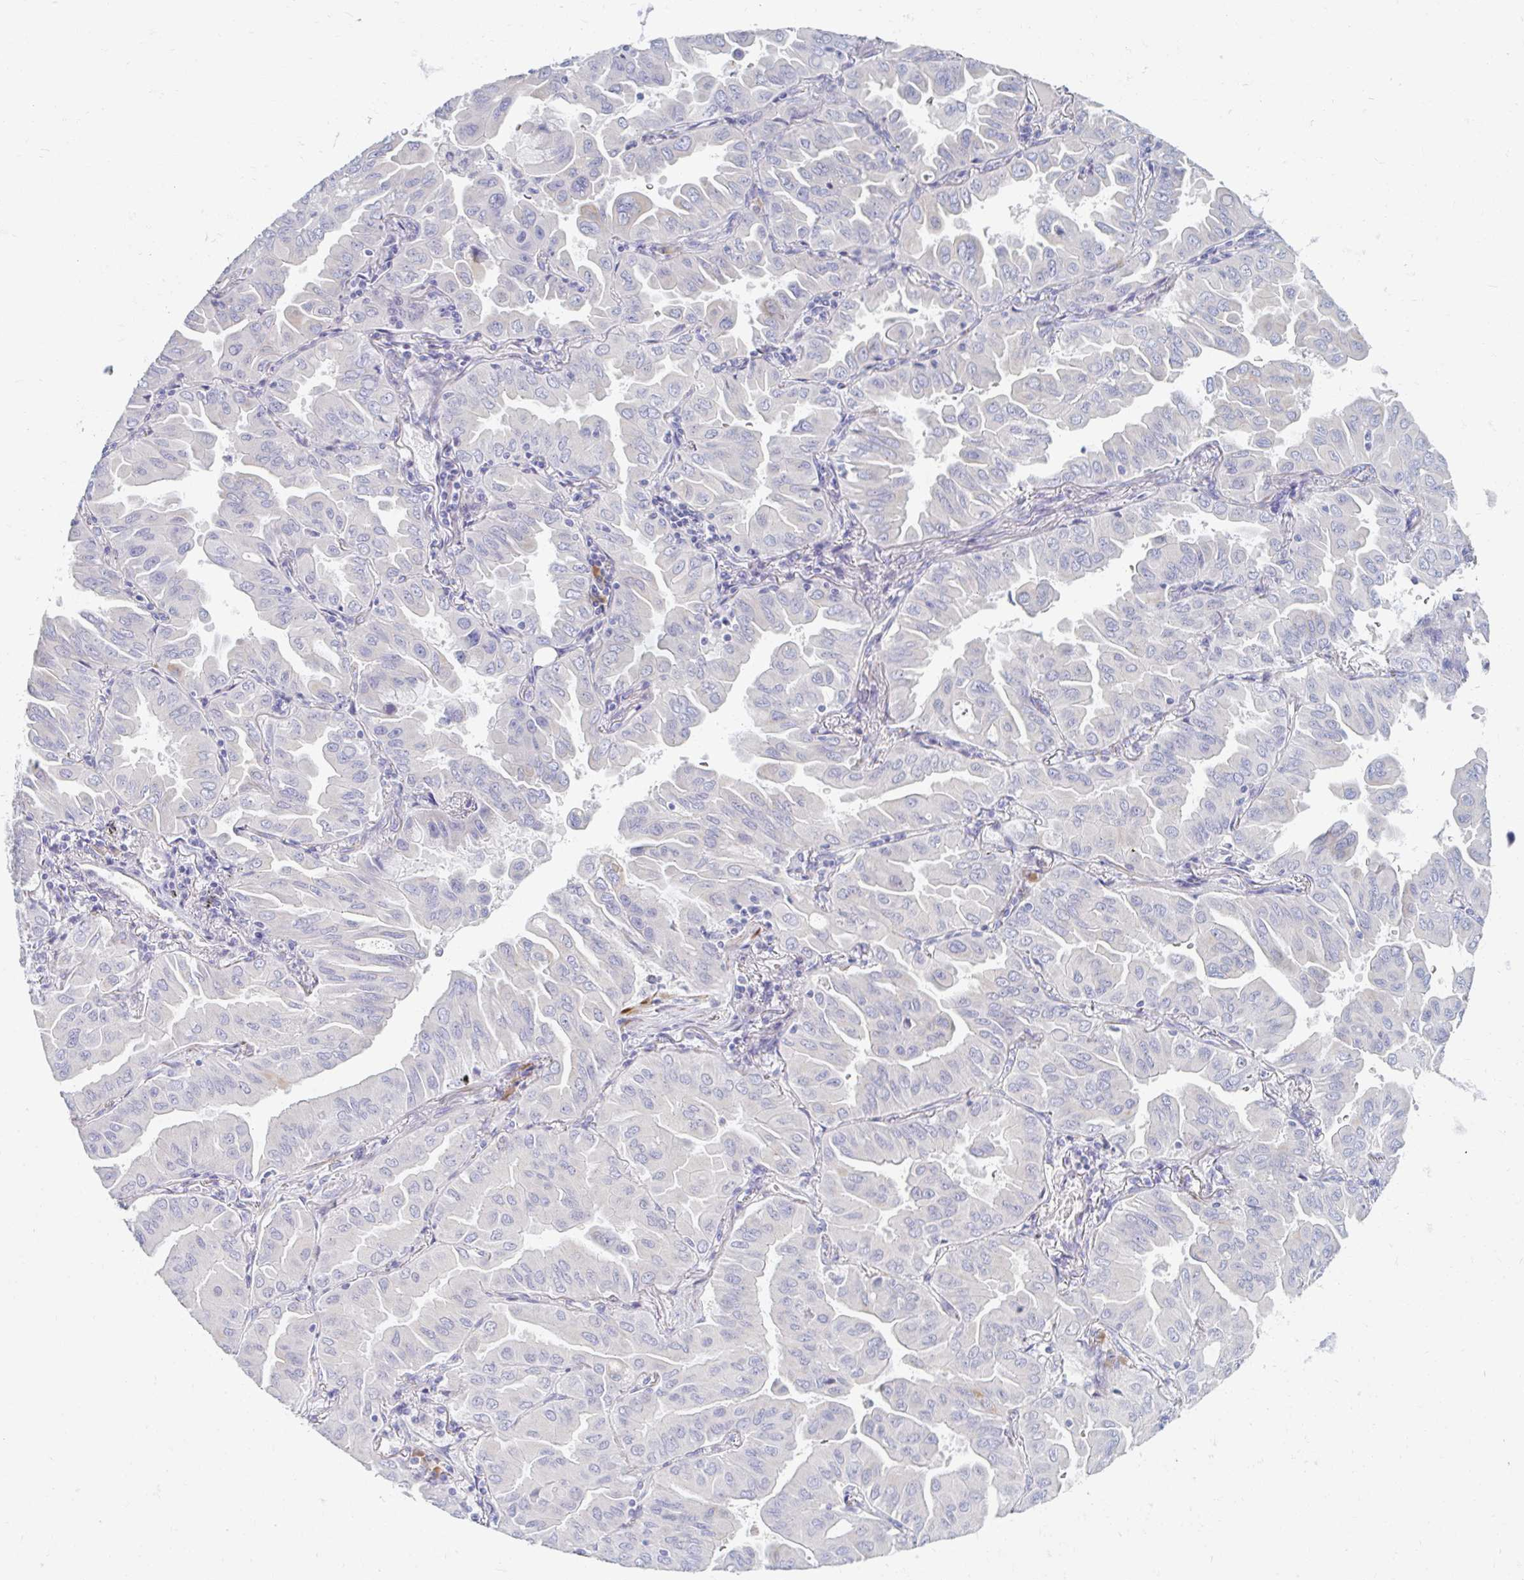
{"staining": {"intensity": "negative", "quantity": "none", "location": "none"}, "tissue": "lung cancer", "cell_type": "Tumor cells", "image_type": "cancer", "snomed": [{"axis": "morphology", "description": "Adenocarcinoma, NOS"}, {"axis": "topography", "description": "Lung"}], "caption": "DAB immunohistochemical staining of lung adenocarcinoma exhibits no significant staining in tumor cells.", "gene": "MYLK2", "patient": {"sex": "male", "age": 64}}